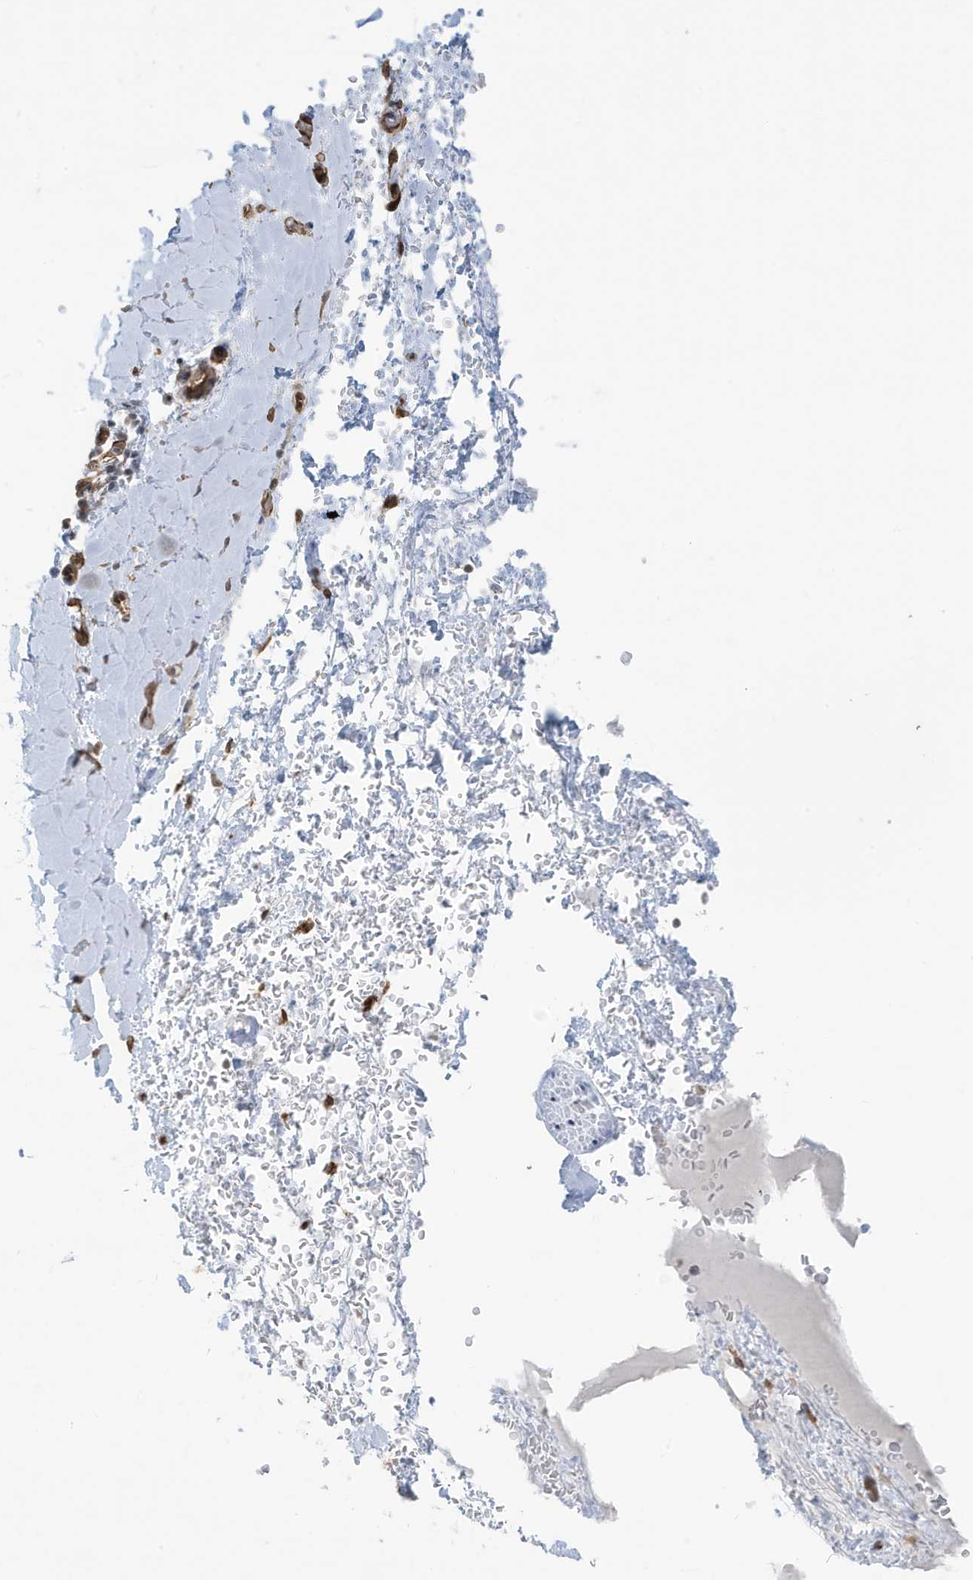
{"staining": {"intensity": "moderate", "quantity": "25%-75%", "location": "cytoplasmic/membranous,nuclear"}, "tissue": "soft tissue", "cell_type": "Chondrocytes", "image_type": "normal", "snomed": [{"axis": "morphology", "description": "Normal tissue, NOS"}, {"axis": "morphology", "description": "Adenocarcinoma, NOS"}, {"axis": "topography", "description": "Stomach, upper"}, {"axis": "topography", "description": "Peripheral nerve tissue"}], "caption": "High-magnification brightfield microscopy of normal soft tissue stained with DAB (3,3'-diaminobenzidine) (brown) and counterstained with hematoxylin (blue). chondrocytes exhibit moderate cytoplasmic/membranous,nuclear staining is present in approximately25%-75% of cells.", "gene": "CHCHD4", "patient": {"sex": "male", "age": 62}}